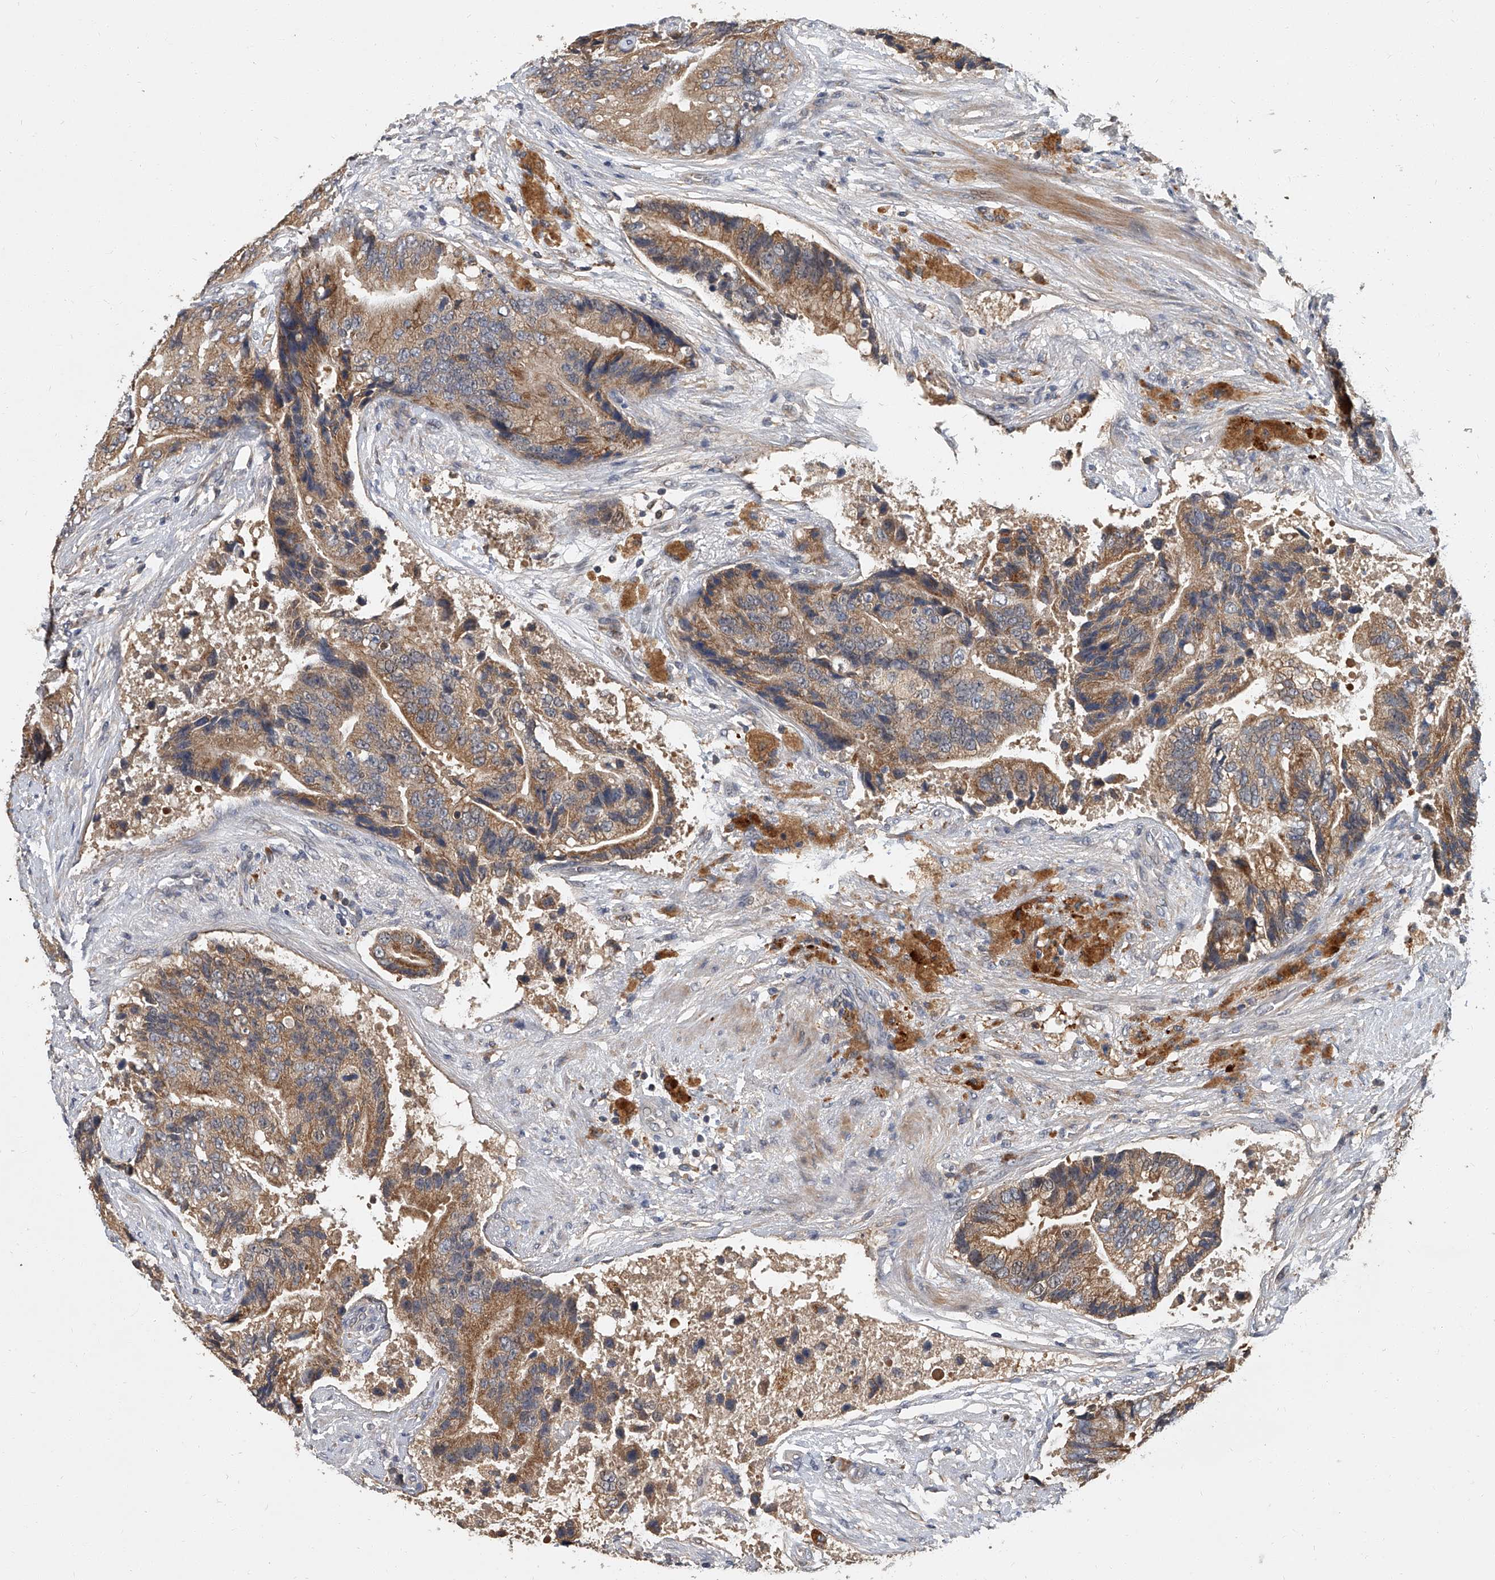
{"staining": {"intensity": "moderate", "quantity": ">75%", "location": "cytoplasmic/membranous"}, "tissue": "prostate cancer", "cell_type": "Tumor cells", "image_type": "cancer", "snomed": [{"axis": "morphology", "description": "Adenocarcinoma, High grade"}, {"axis": "topography", "description": "Prostate"}], "caption": "DAB (3,3'-diaminobenzidine) immunohistochemical staining of human prostate cancer (high-grade adenocarcinoma) exhibits moderate cytoplasmic/membranous protein expression in approximately >75% of tumor cells. Using DAB (brown) and hematoxylin (blue) stains, captured at high magnification using brightfield microscopy.", "gene": "JAG2", "patient": {"sex": "male", "age": 70}}